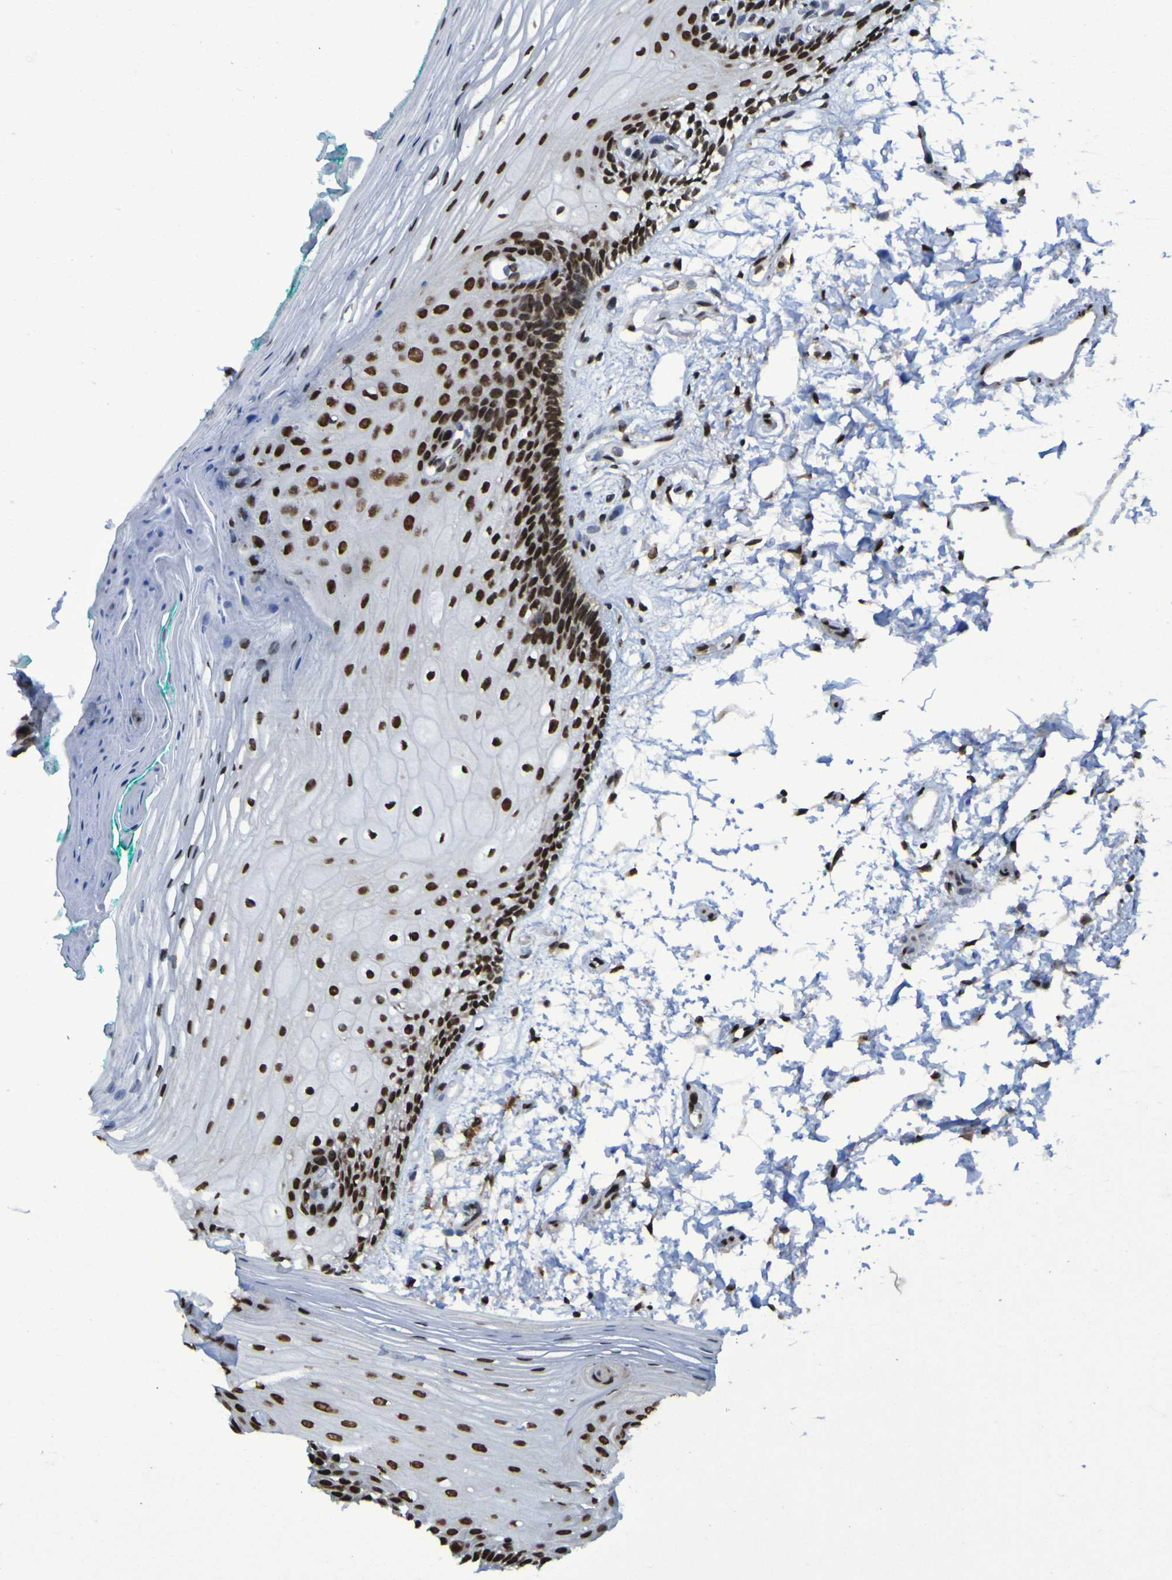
{"staining": {"intensity": "strong", "quantity": ">75%", "location": "nuclear"}, "tissue": "oral mucosa", "cell_type": "Squamous epithelial cells", "image_type": "normal", "snomed": [{"axis": "morphology", "description": "Normal tissue, NOS"}, {"axis": "topography", "description": "Skeletal muscle"}, {"axis": "topography", "description": "Oral tissue"}, {"axis": "topography", "description": "Peripheral nerve tissue"}], "caption": "This image shows IHC staining of unremarkable human oral mucosa, with high strong nuclear staining in about >75% of squamous epithelial cells.", "gene": "HNRNPR", "patient": {"sex": "female", "age": 84}}